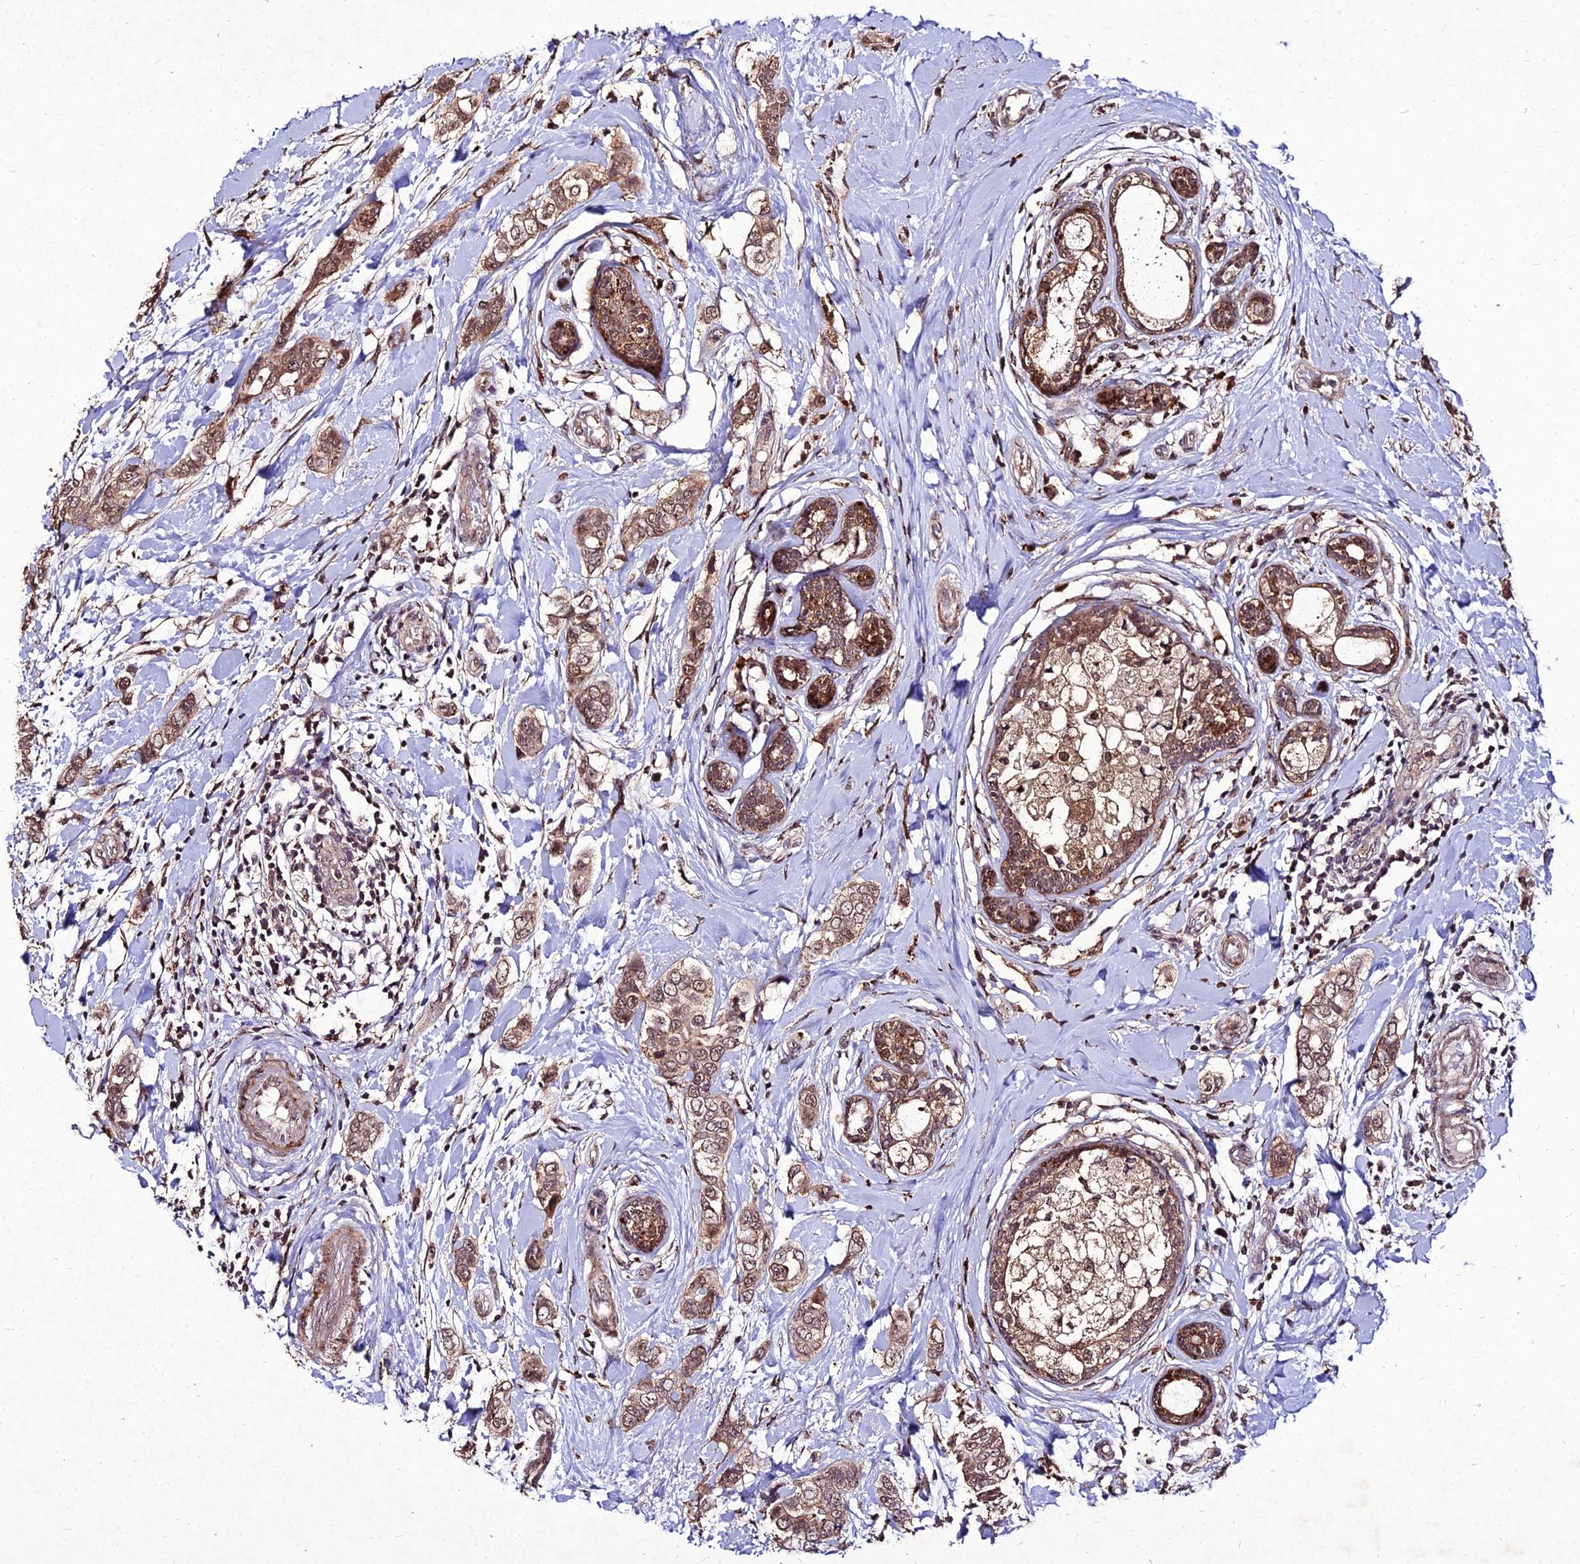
{"staining": {"intensity": "moderate", "quantity": ">75%", "location": "cytoplasmic/membranous,nuclear"}, "tissue": "breast cancer", "cell_type": "Tumor cells", "image_type": "cancer", "snomed": [{"axis": "morphology", "description": "Lobular carcinoma"}, {"axis": "topography", "description": "Breast"}], "caption": "Brown immunohistochemical staining in breast cancer demonstrates moderate cytoplasmic/membranous and nuclear staining in approximately >75% of tumor cells.", "gene": "ZNF766", "patient": {"sex": "female", "age": 51}}